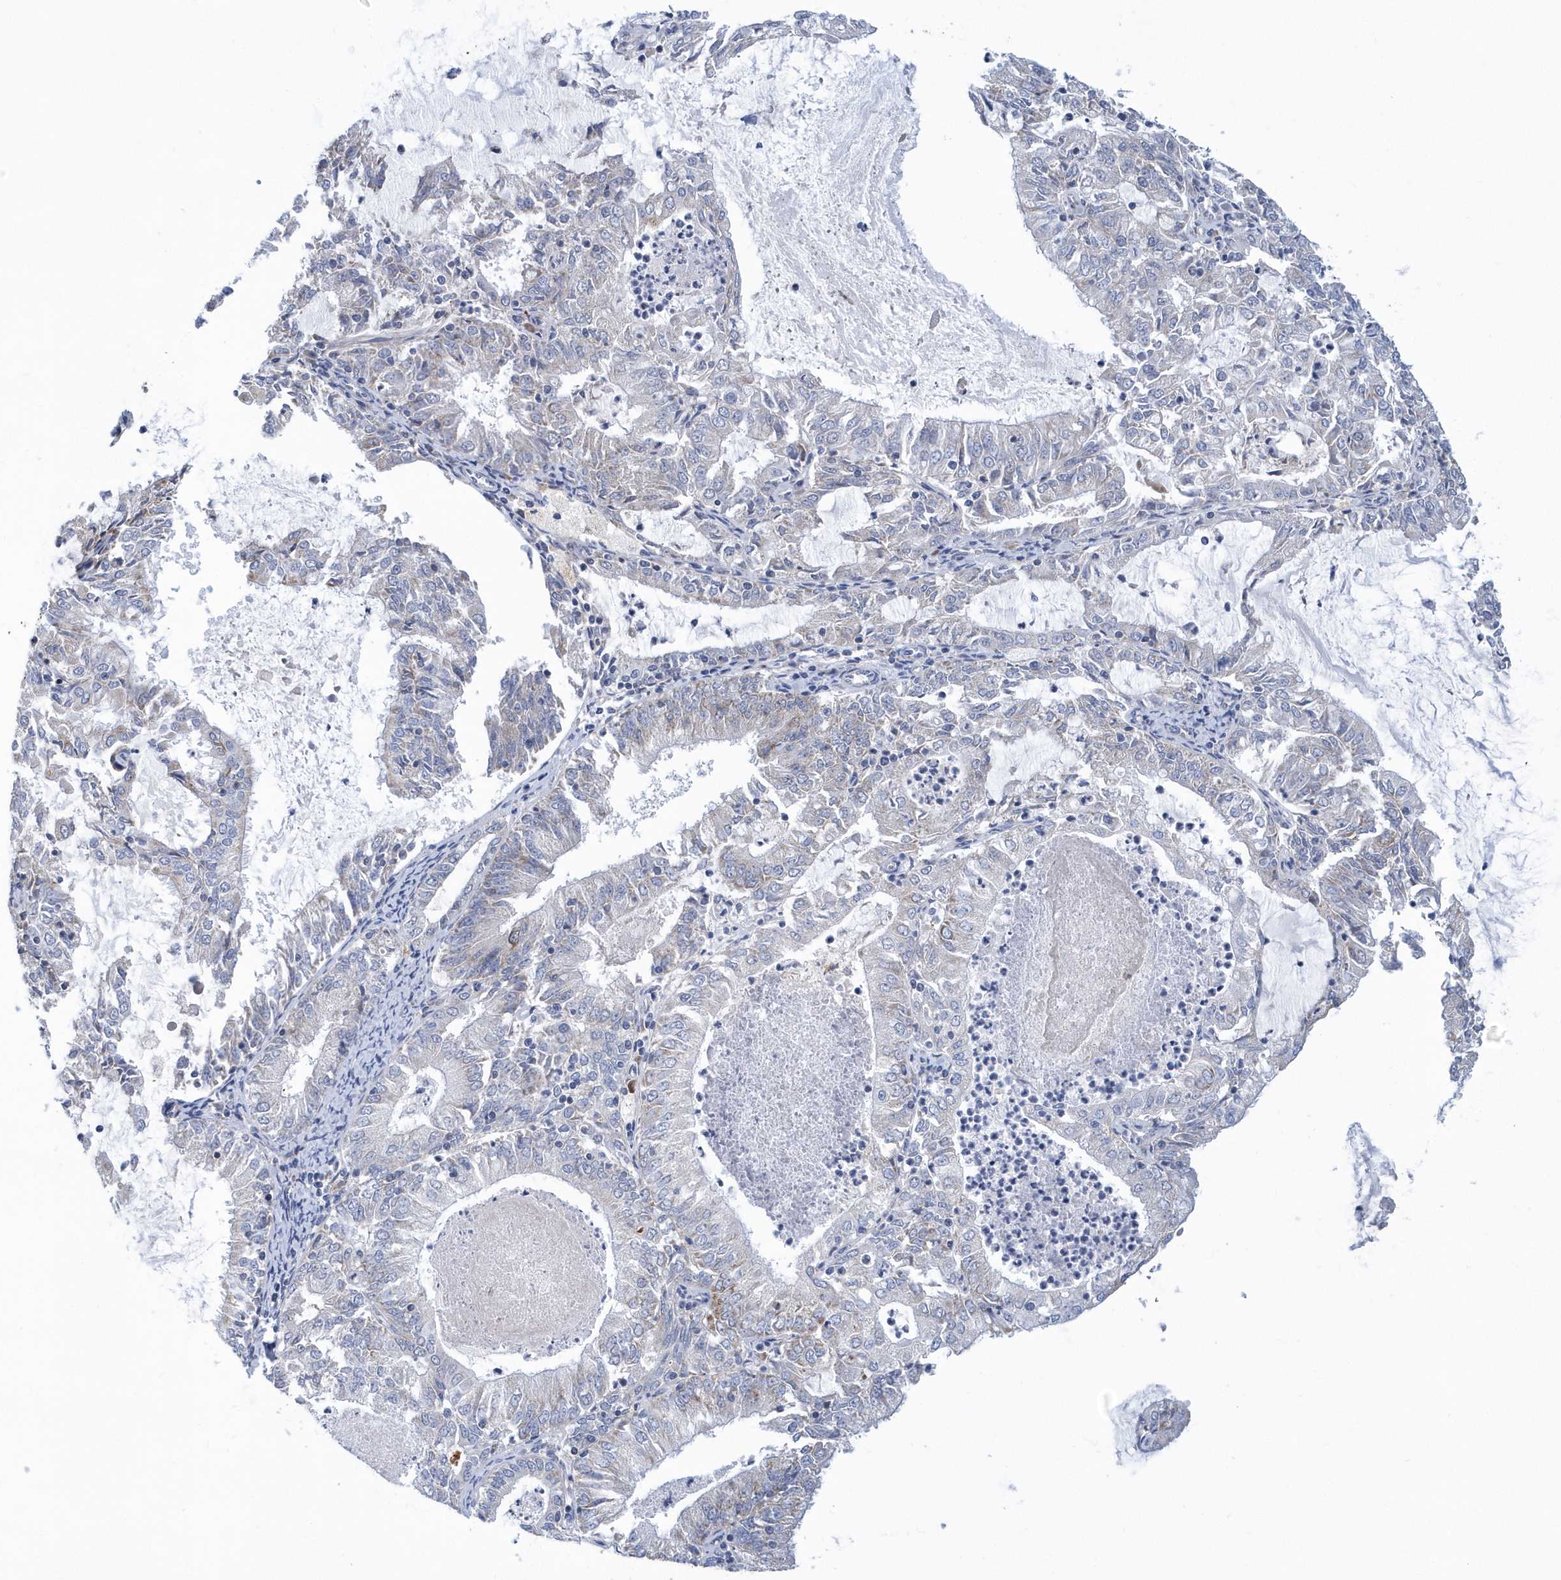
{"staining": {"intensity": "negative", "quantity": "none", "location": "none"}, "tissue": "endometrial cancer", "cell_type": "Tumor cells", "image_type": "cancer", "snomed": [{"axis": "morphology", "description": "Adenocarcinoma, NOS"}, {"axis": "topography", "description": "Endometrium"}], "caption": "Endometrial adenocarcinoma was stained to show a protein in brown. There is no significant expression in tumor cells.", "gene": "VWA5B2", "patient": {"sex": "female", "age": 57}}